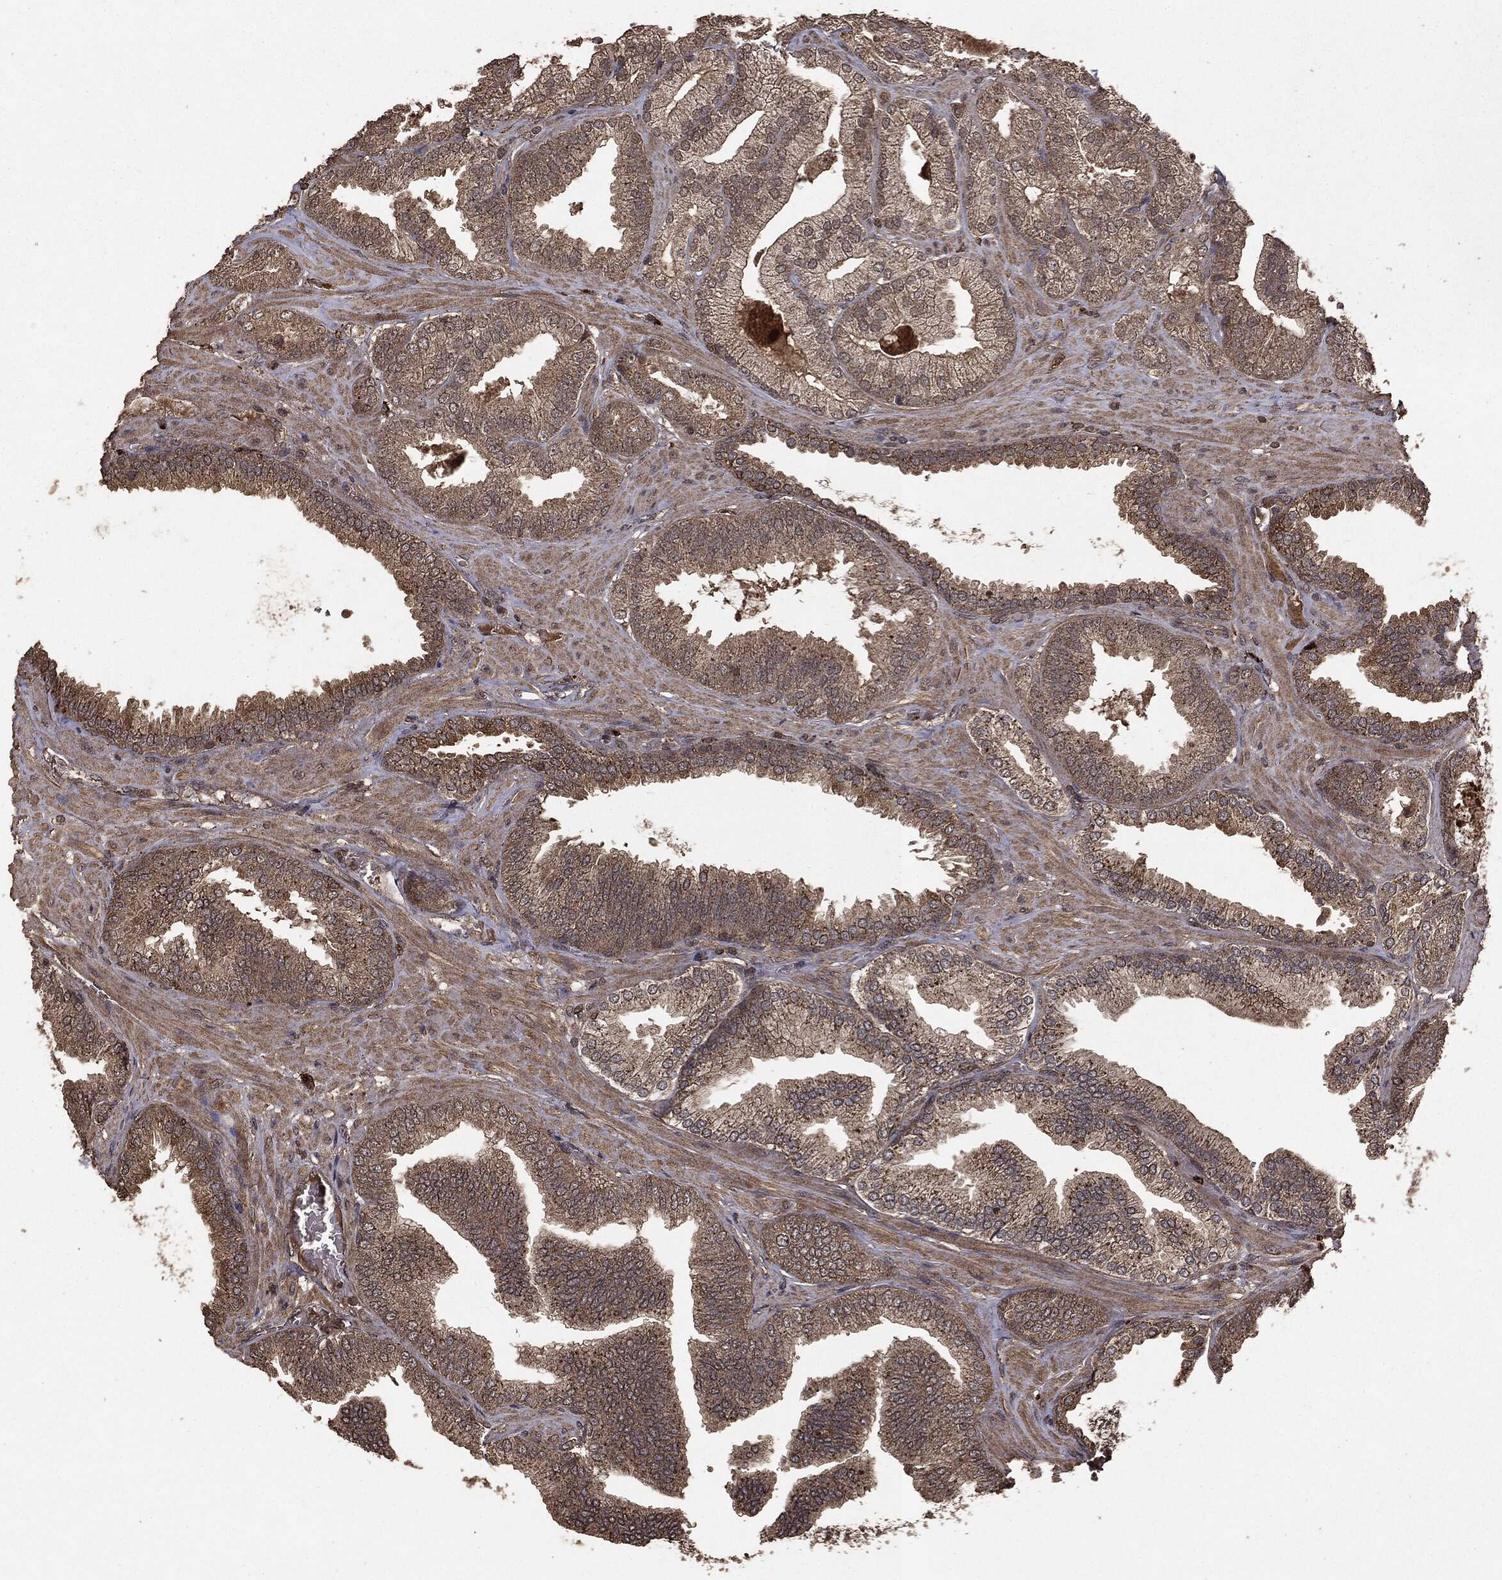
{"staining": {"intensity": "moderate", "quantity": ">75%", "location": "cytoplasmic/membranous"}, "tissue": "prostate cancer", "cell_type": "Tumor cells", "image_type": "cancer", "snomed": [{"axis": "morphology", "description": "Adenocarcinoma, High grade"}, {"axis": "topography", "description": "Prostate"}], "caption": "Moderate cytoplasmic/membranous positivity for a protein is seen in about >75% of tumor cells of adenocarcinoma (high-grade) (prostate) using immunohistochemistry.", "gene": "NME1", "patient": {"sex": "male", "age": 68}}